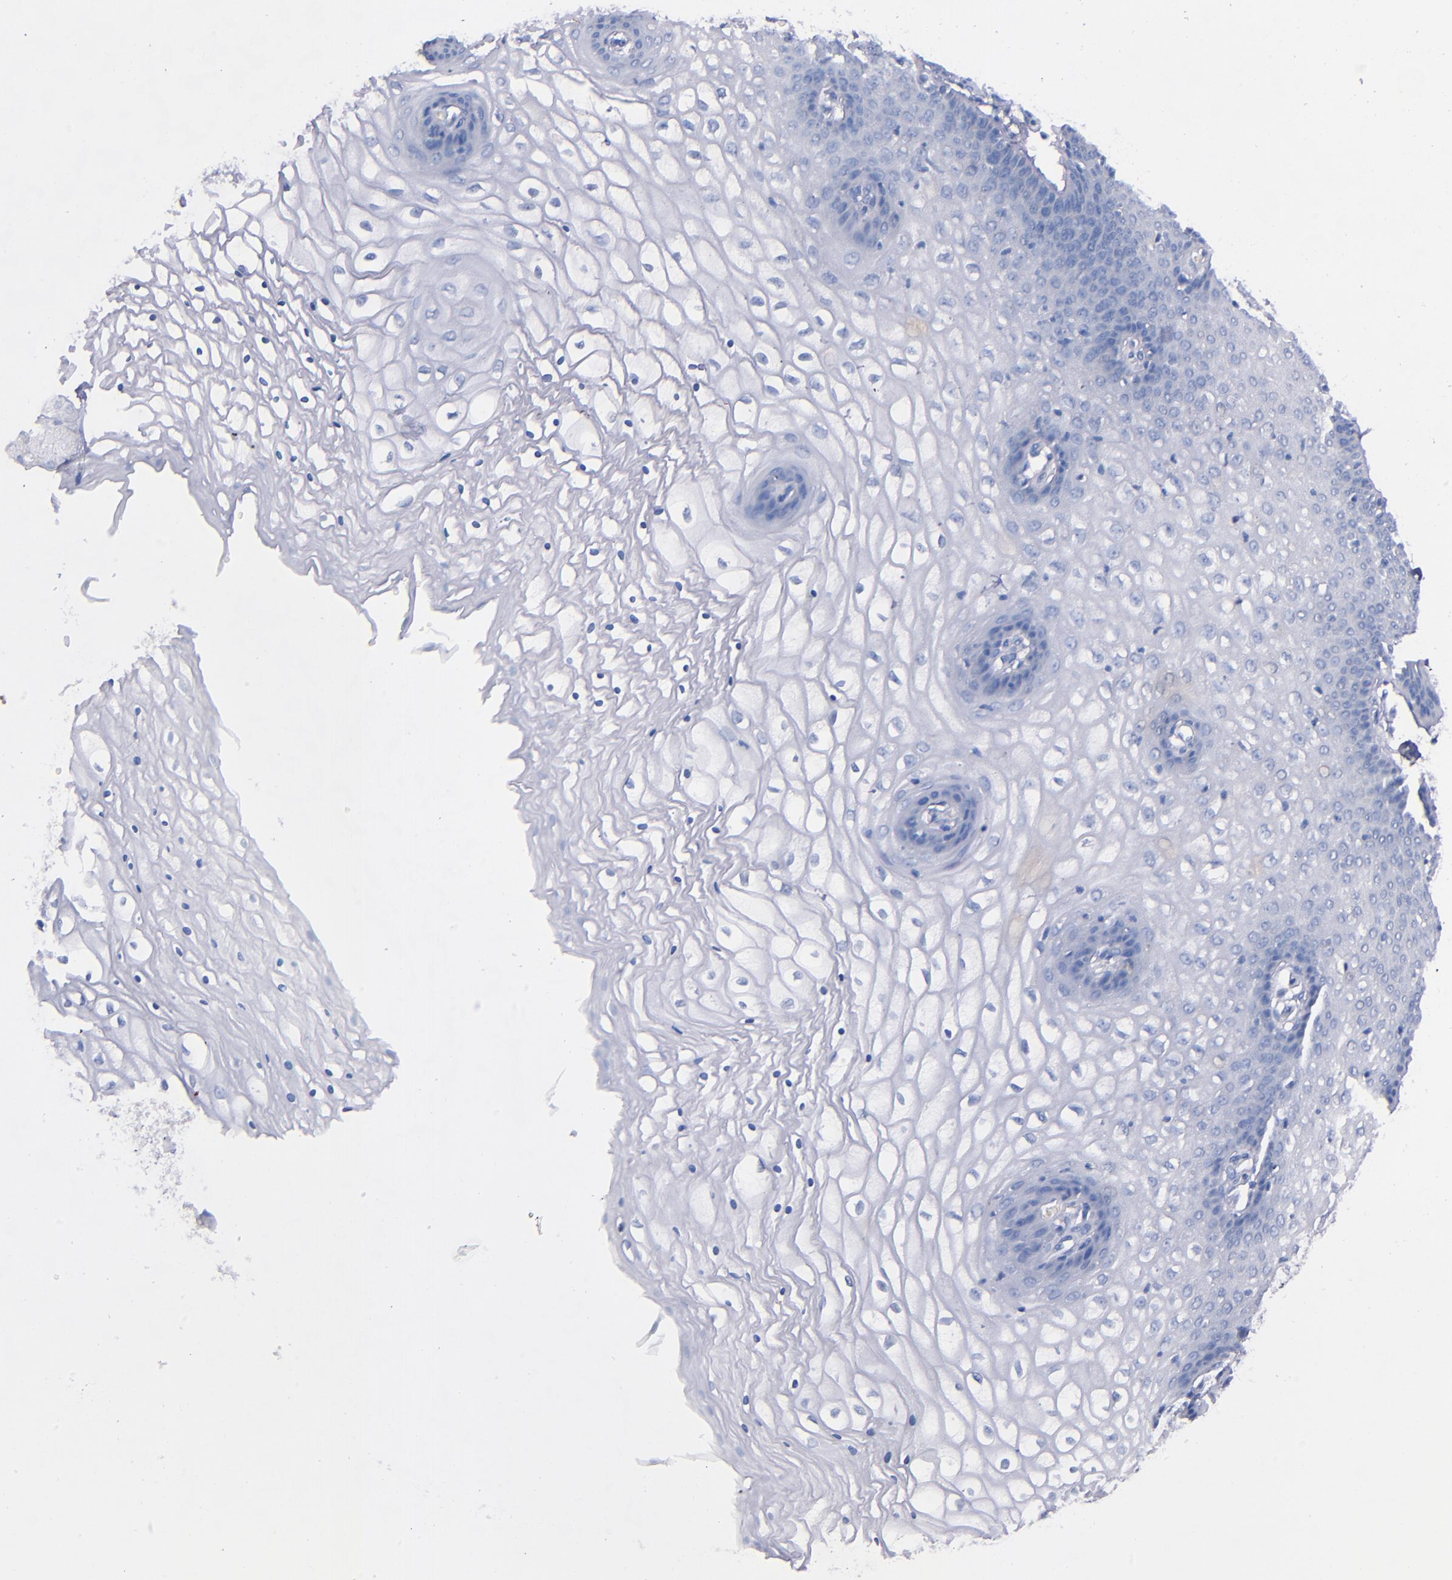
{"staining": {"intensity": "negative", "quantity": "none", "location": "none"}, "tissue": "vagina", "cell_type": "Squamous epithelial cells", "image_type": "normal", "snomed": [{"axis": "morphology", "description": "Normal tissue, NOS"}, {"axis": "topography", "description": "Vagina"}], "caption": "High power microscopy histopathology image of an immunohistochemistry (IHC) histopathology image of normal vagina, revealing no significant expression in squamous epithelial cells. Brightfield microscopy of immunohistochemistry (IHC) stained with DAB (3,3'-diaminobenzidine) (brown) and hematoxylin (blue), captured at high magnification.", "gene": "CNTNAP2", "patient": {"sex": "female", "age": 34}}